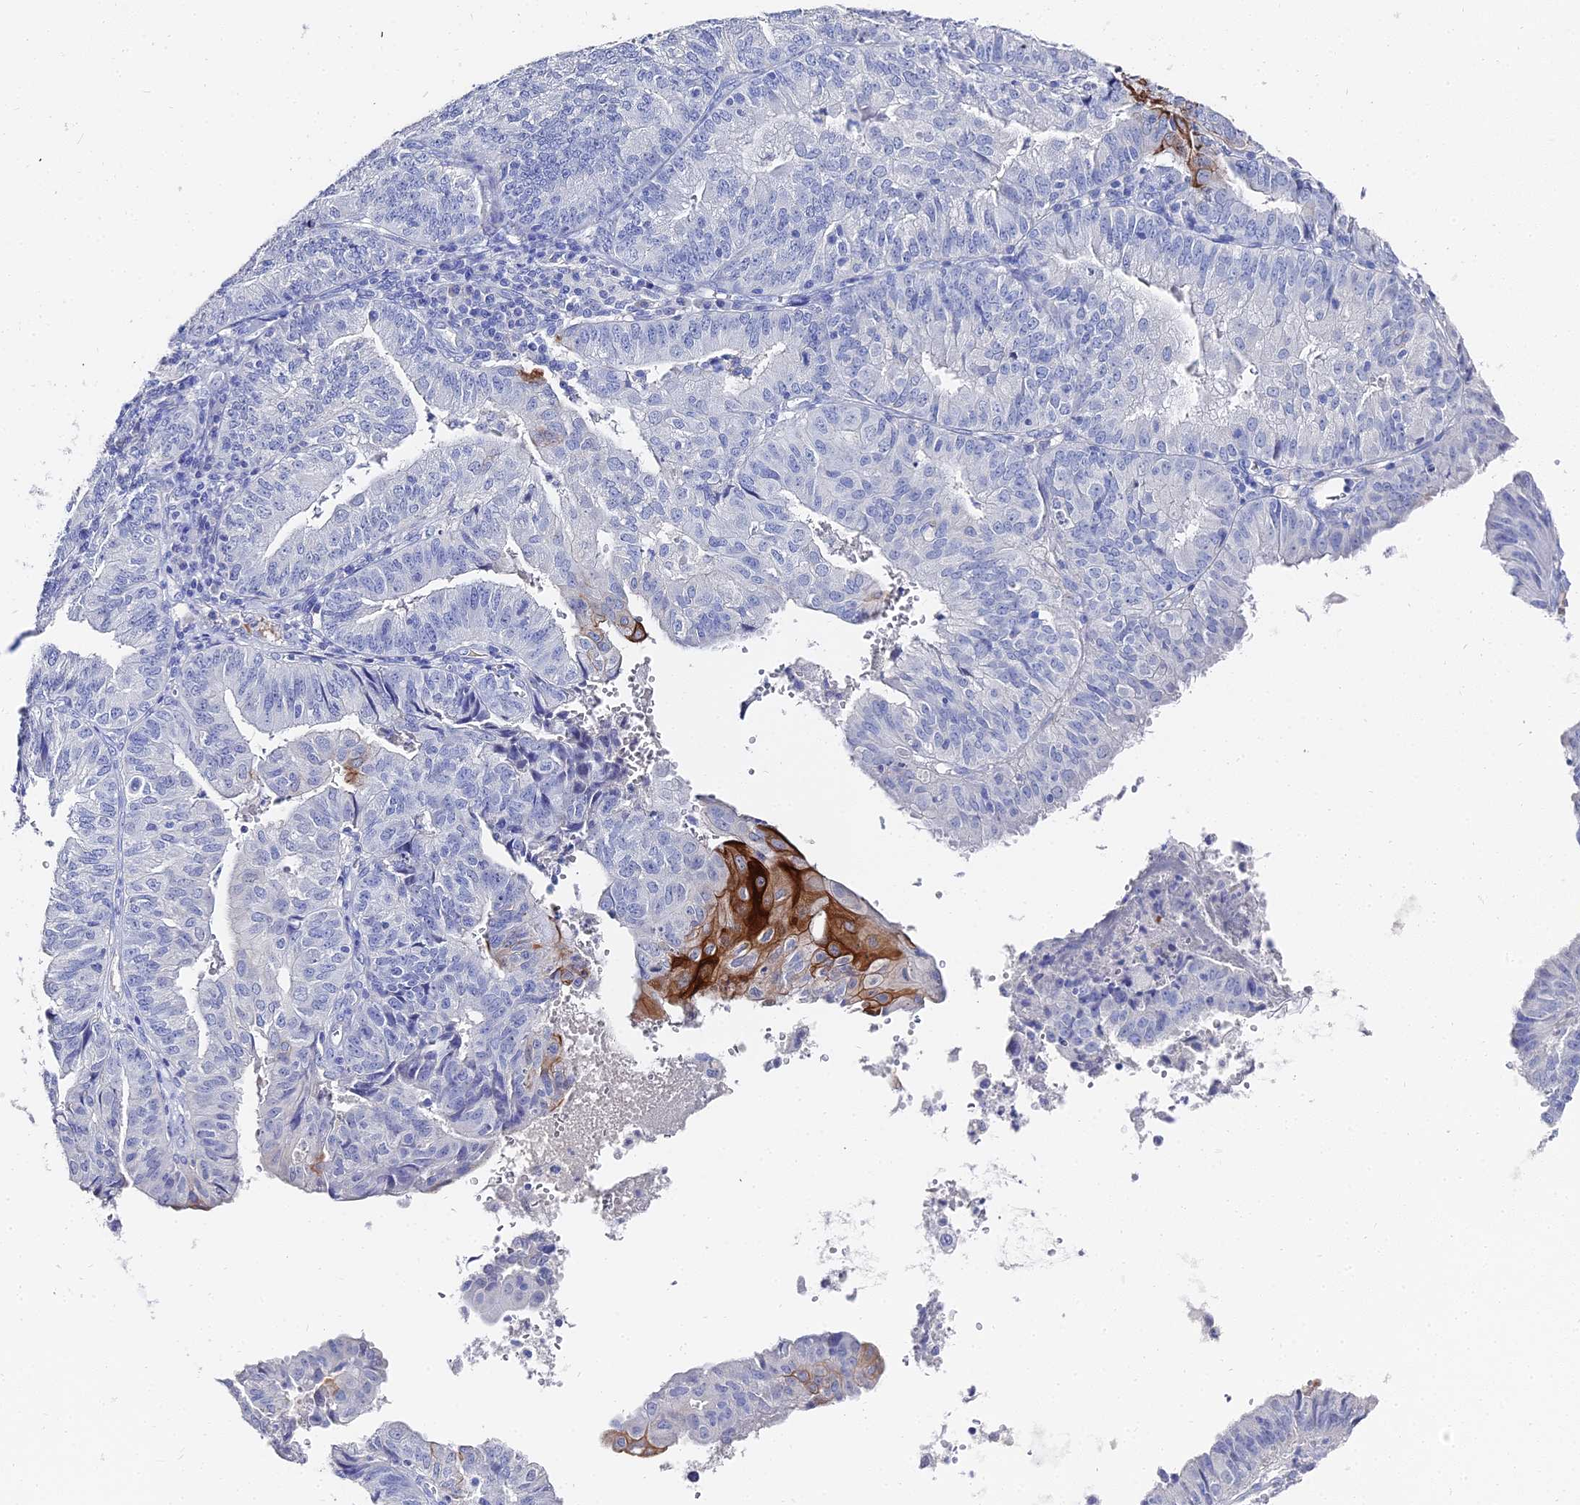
{"staining": {"intensity": "strong", "quantity": "<25%", "location": "cytoplasmic/membranous"}, "tissue": "endometrial cancer", "cell_type": "Tumor cells", "image_type": "cancer", "snomed": [{"axis": "morphology", "description": "Adenocarcinoma, NOS"}, {"axis": "topography", "description": "Endometrium"}], "caption": "Immunohistochemical staining of endometrial cancer displays medium levels of strong cytoplasmic/membranous staining in approximately <25% of tumor cells.", "gene": "KRT17", "patient": {"sex": "female", "age": 56}}